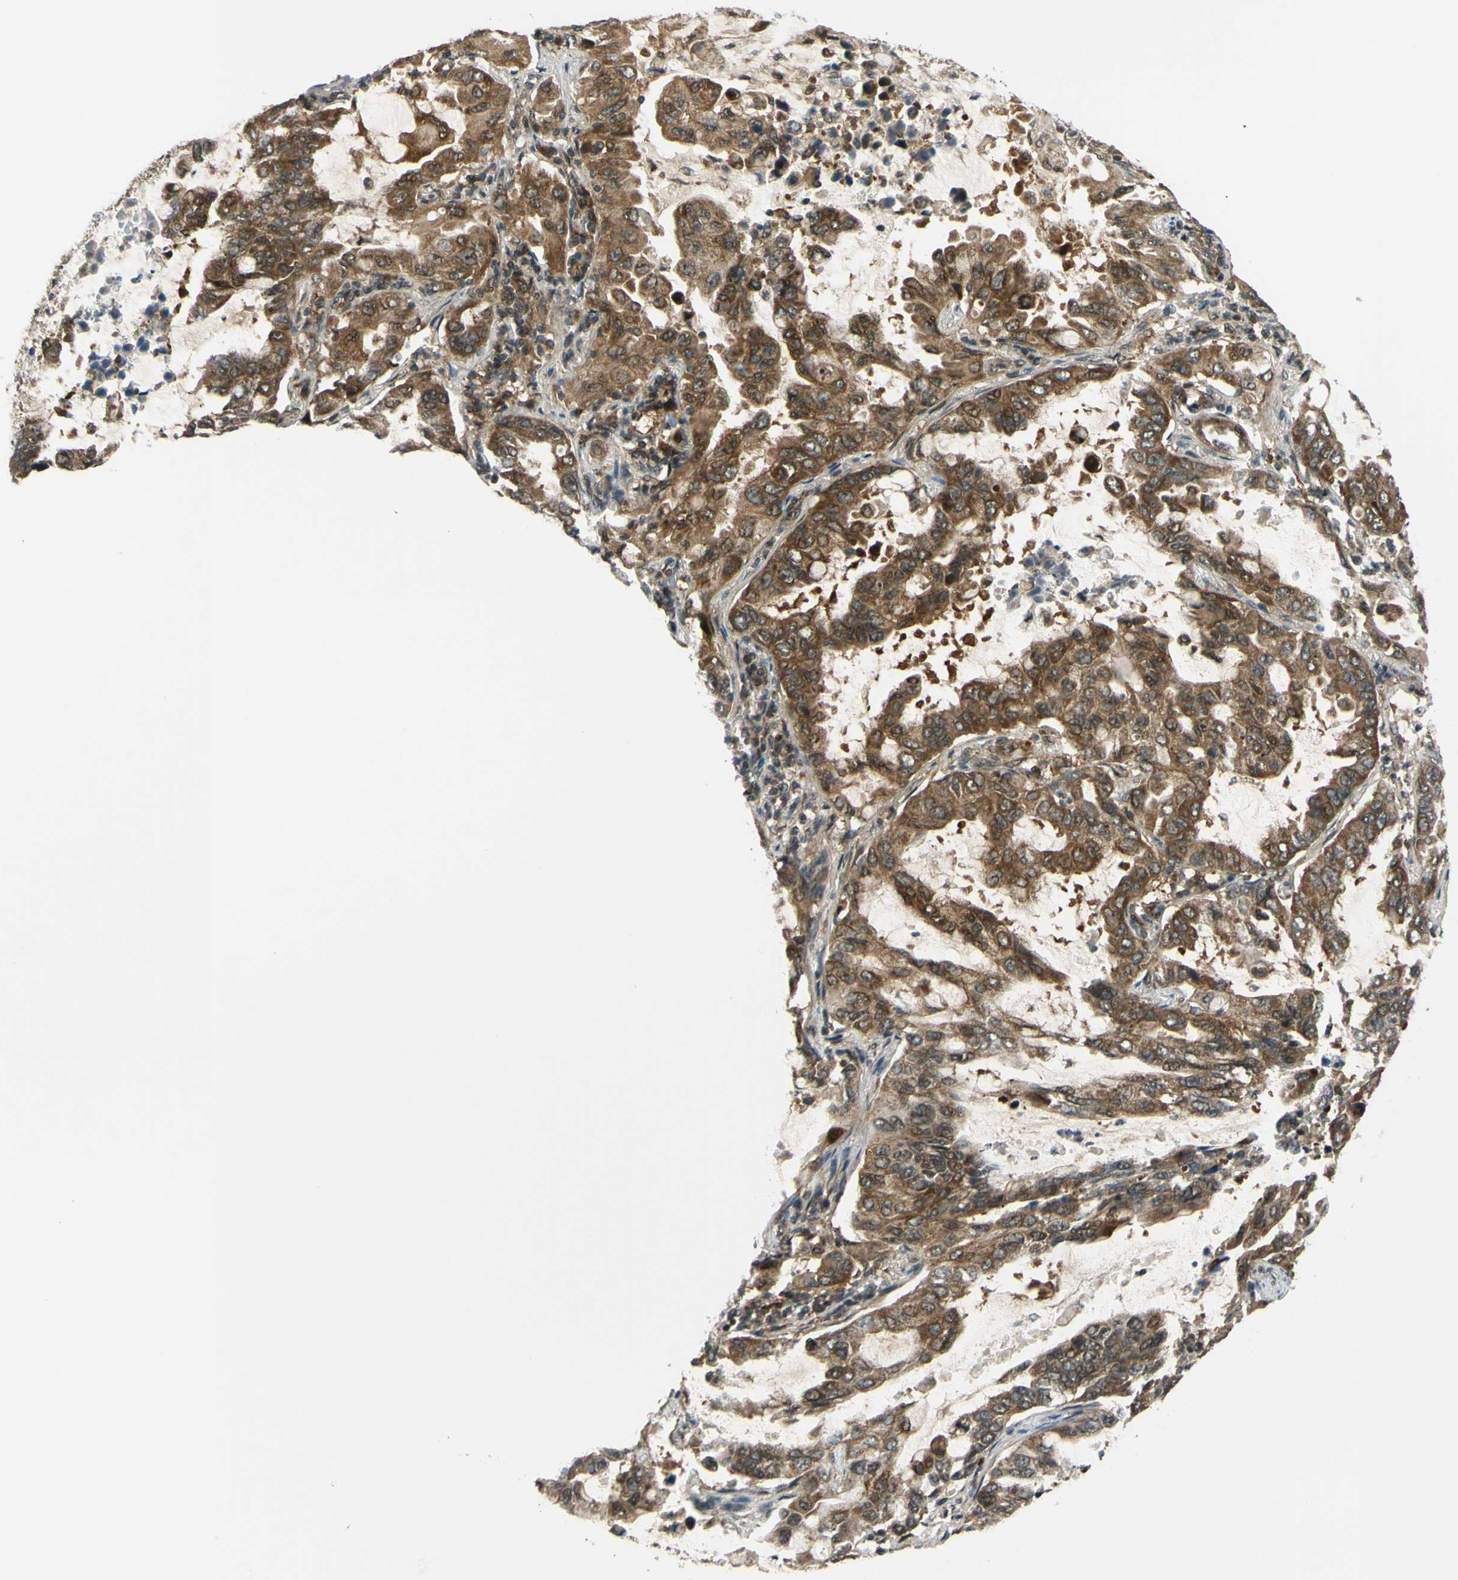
{"staining": {"intensity": "moderate", "quantity": ">75%", "location": "cytoplasmic/membranous"}, "tissue": "lung cancer", "cell_type": "Tumor cells", "image_type": "cancer", "snomed": [{"axis": "morphology", "description": "Adenocarcinoma, NOS"}, {"axis": "topography", "description": "Lung"}], "caption": "An image of human lung cancer stained for a protein reveals moderate cytoplasmic/membranous brown staining in tumor cells.", "gene": "ABCC8", "patient": {"sex": "male", "age": 64}}